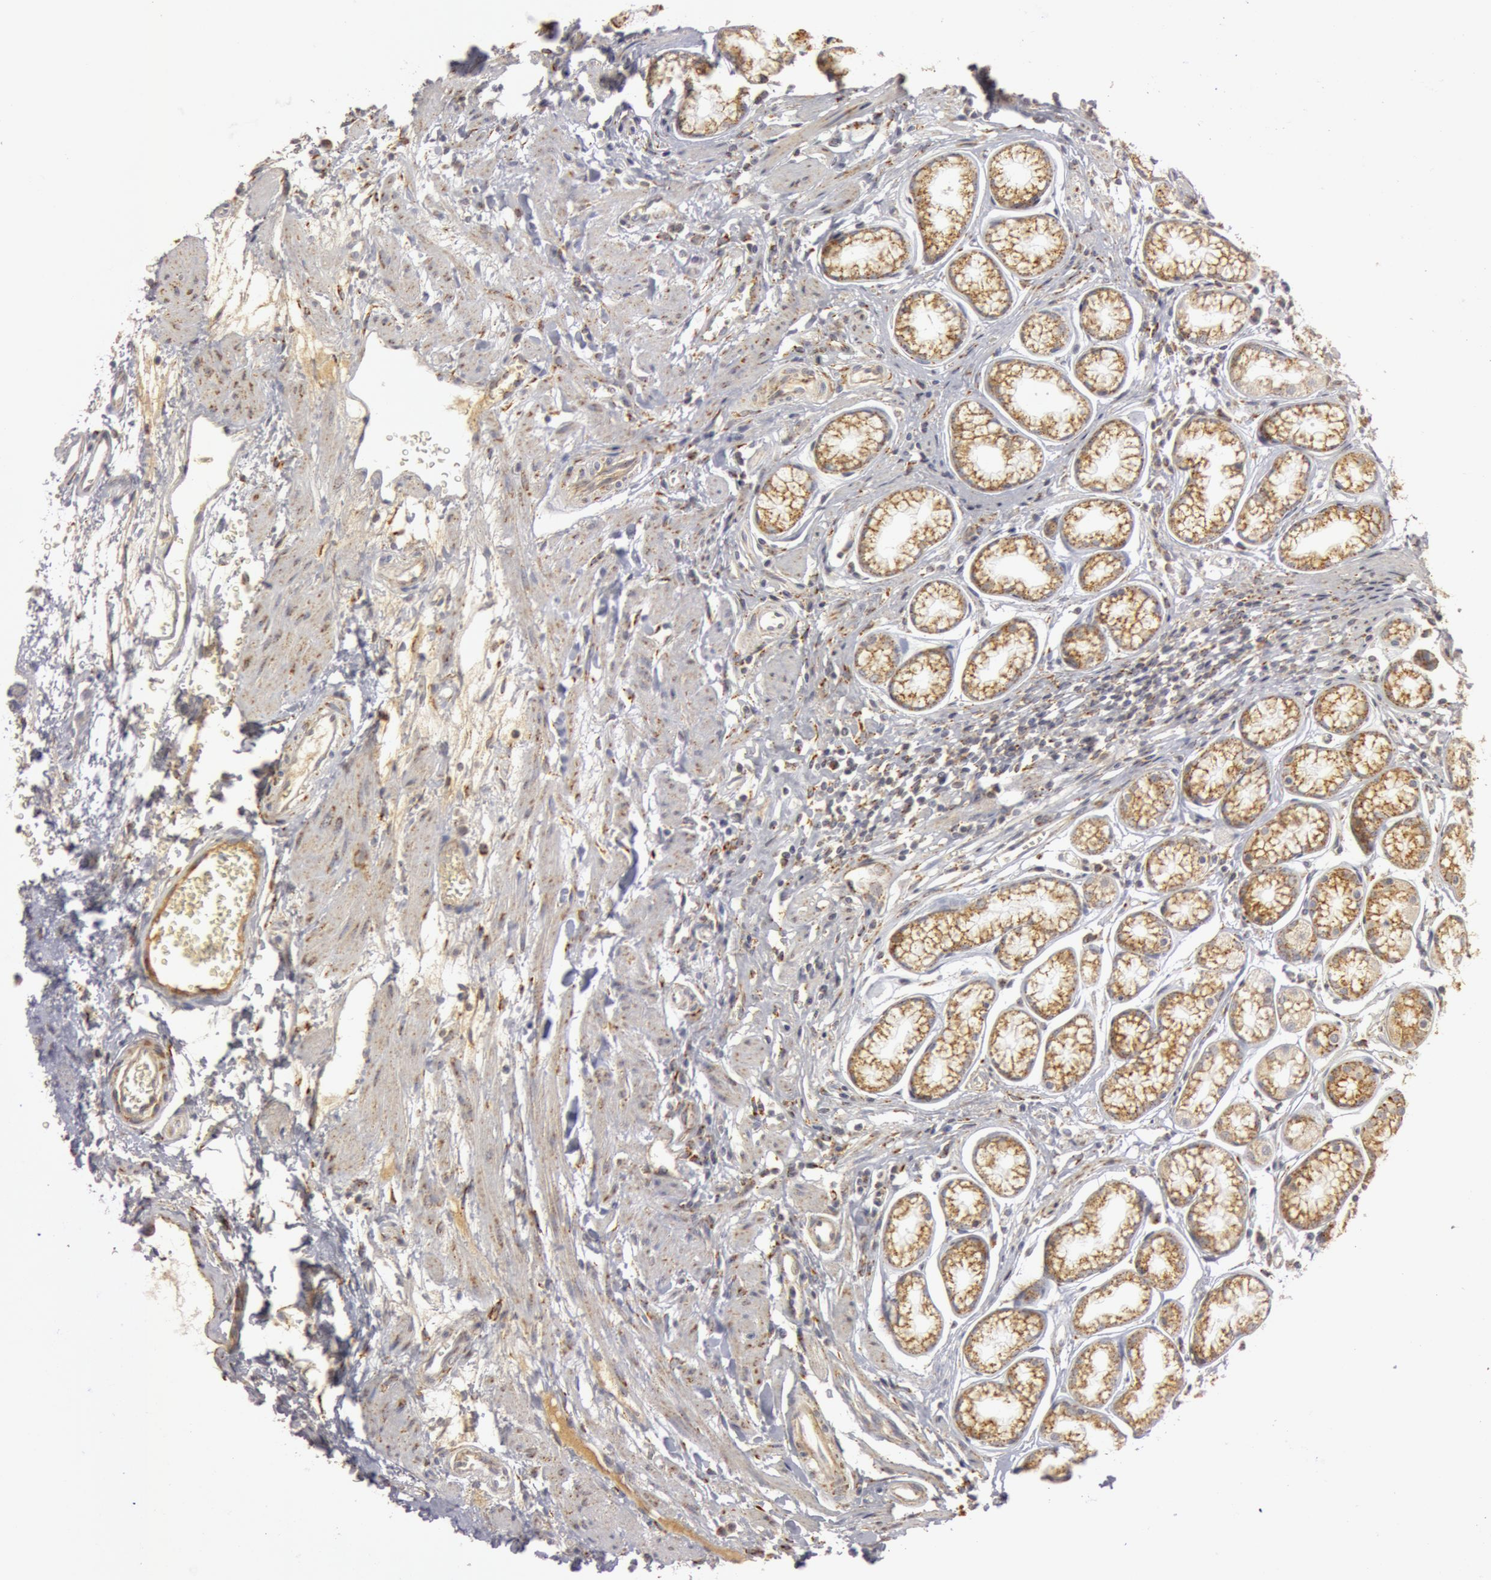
{"staining": {"intensity": "strong", "quantity": ">75%", "location": "cytoplasmic/membranous"}, "tissue": "stomach", "cell_type": "Glandular cells", "image_type": "normal", "snomed": [{"axis": "morphology", "description": "Normal tissue, NOS"}, {"axis": "topography", "description": "Stomach"}], "caption": "IHC image of normal stomach: human stomach stained using IHC displays high levels of strong protein expression localized specifically in the cytoplasmic/membranous of glandular cells, appearing as a cytoplasmic/membranous brown color.", "gene": "C7", "patient": {"sex": "male", "age": 42}}